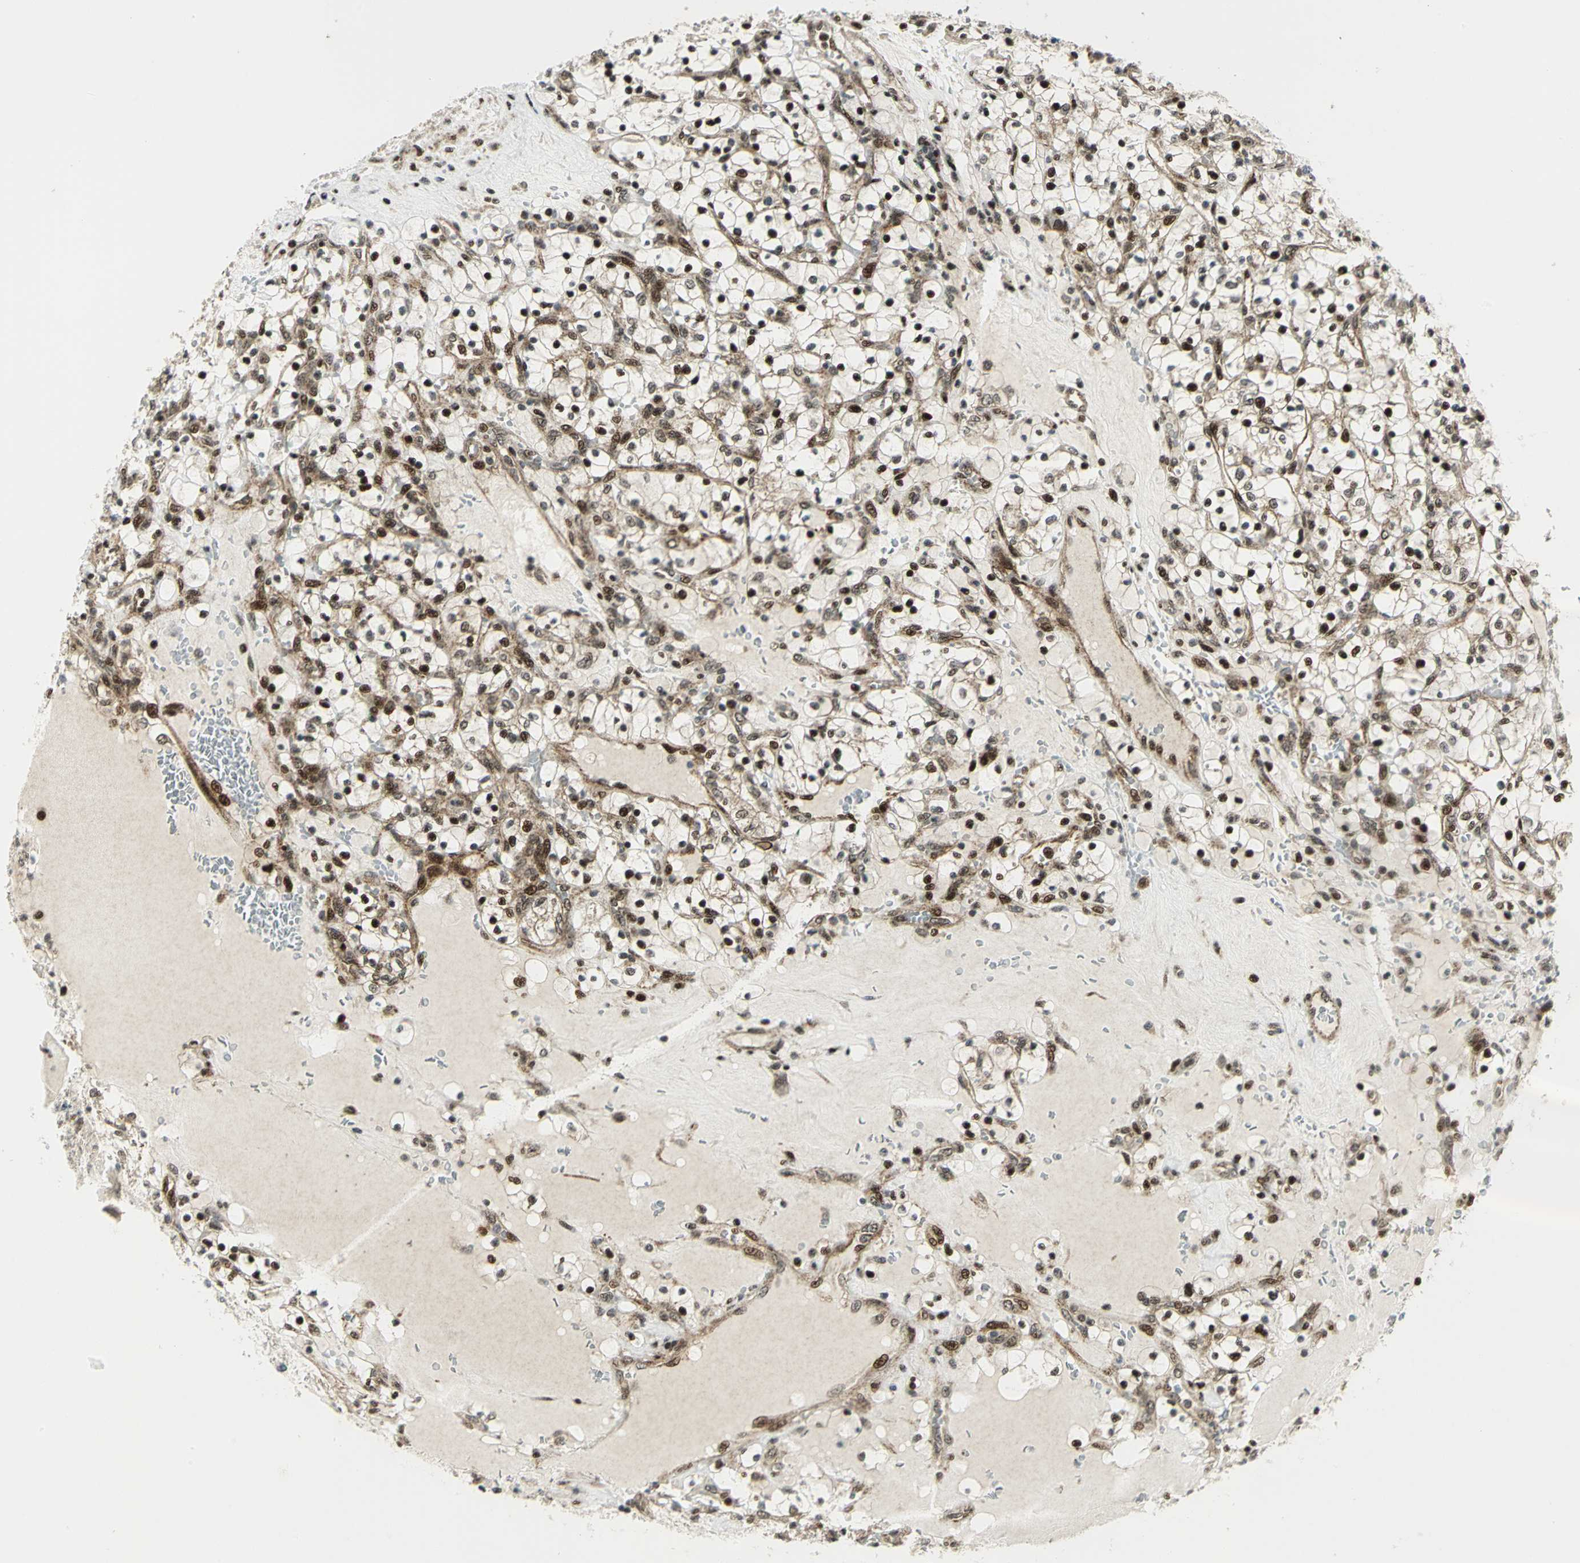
{"staining": {"intensity": "strong", "quantity": ">75%", "location": "cytoplasmic/membranous,nuclear"}, "tissue": "renal cancer", "cell_type": "Tumor cells", "image_type": "cancer", "snomed": [{"axis": "morphology", "description": "Adenocarcinoma, NOS"}, {"axis": "topography", "description": "Kidney"}], "caption": "Protein expression analysis of human renal adenocarcinoma reveals strong cytoplasmic/membranous and nuclear expression in approximately >75% of tumor cells. Using DAB (3,3'-diaminobenzidine) (brown) and hematoxylin (blue) stains, captured at high magnification using brightfield microscopy.", "gene": "COPS5", "patient": {"sex": "female", "age": 69}}